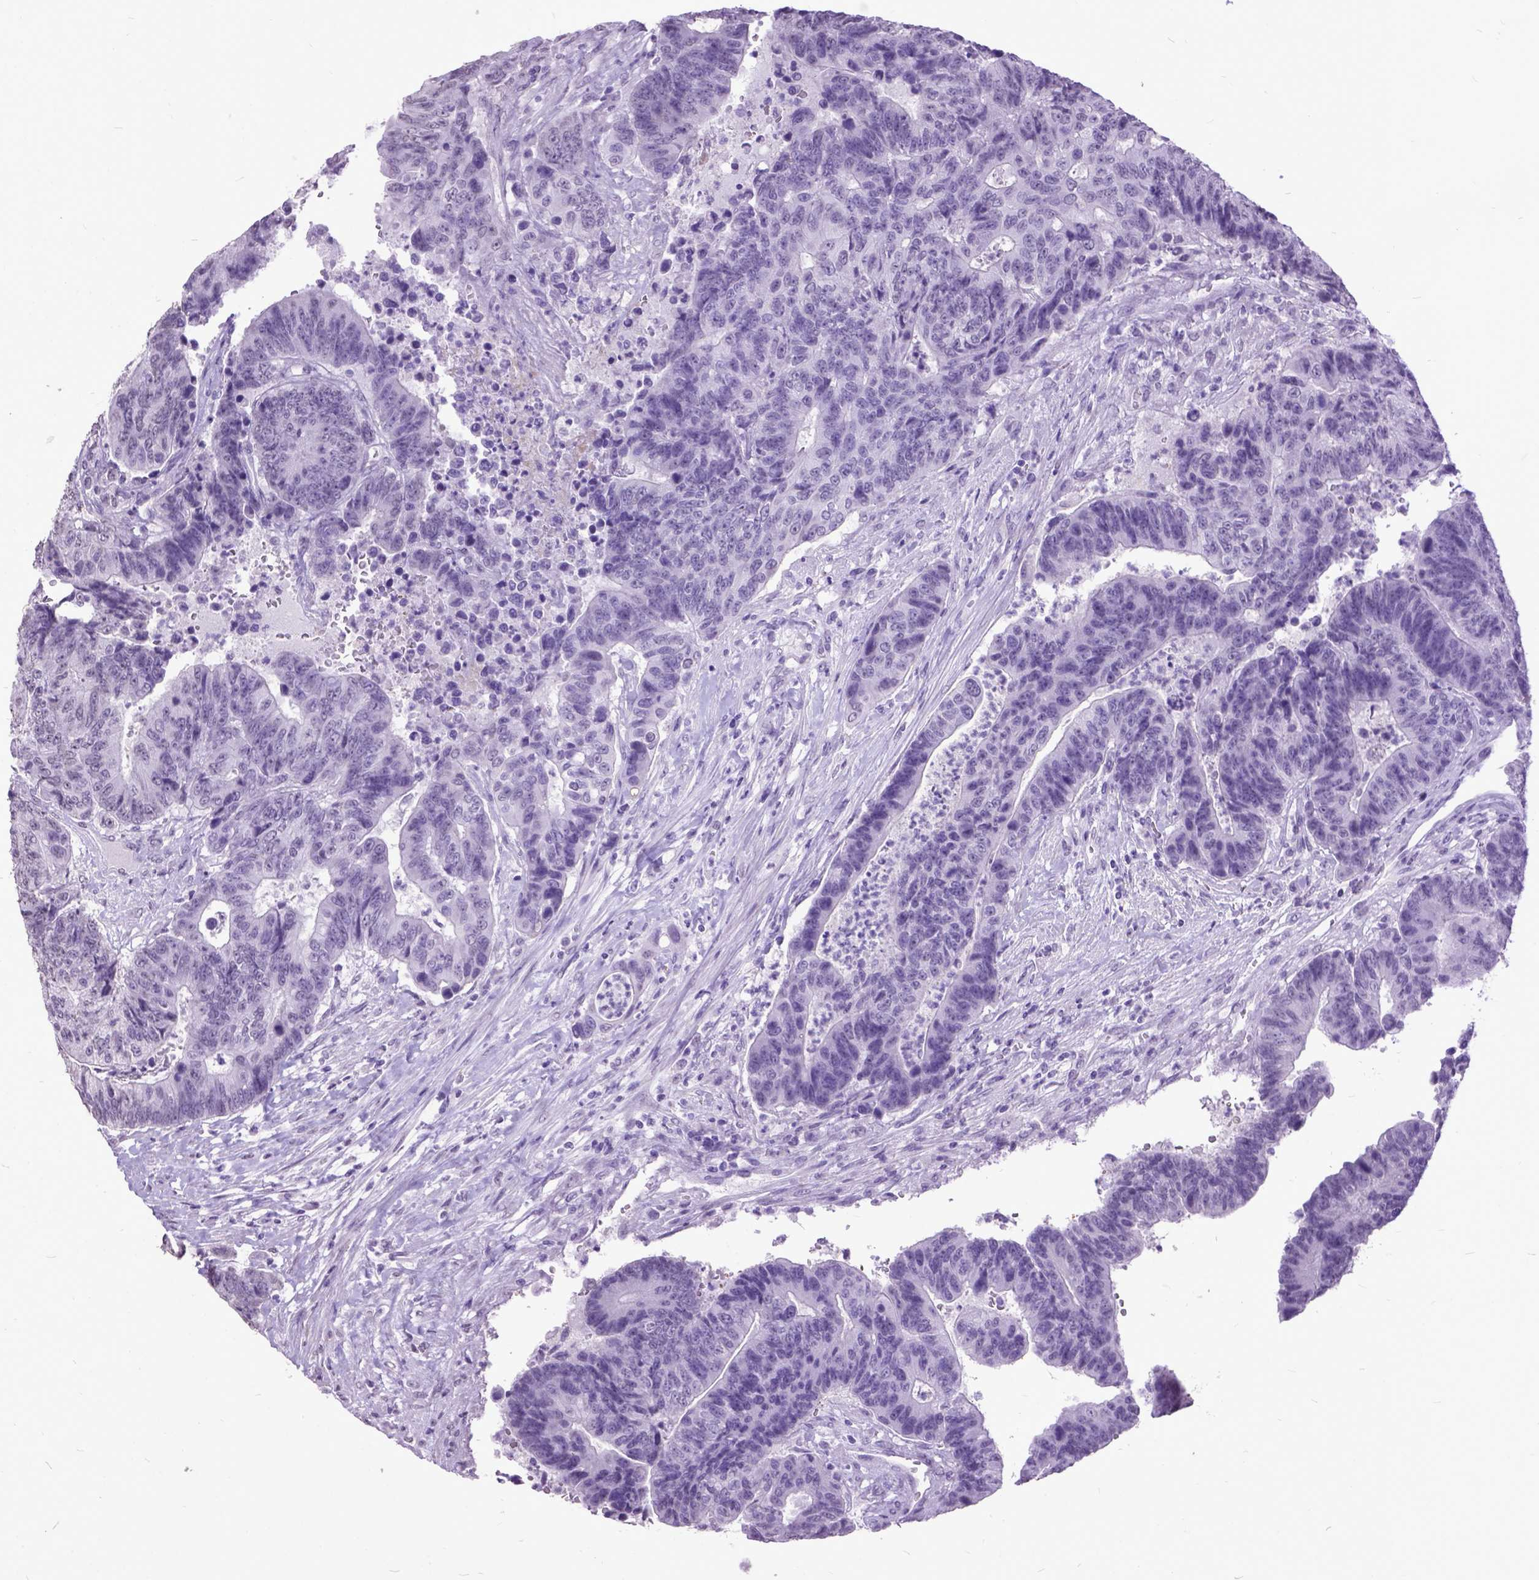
{"staining": {"intensity": "negative", "quantity": "none", "location": "none"}, "tissue": "colorectal cancer", "cell_type": "Tumor cells", "image_type": "cancer", "snomed": [{"axis": "morphology", "description": "Adenocarcinoma, NOS"}, {"axis": "topography", "description": "Colon"}], "caption": "Tumor cells are negative for protein expression in human adenocarcinoma (colorectal).", "gene": "MARCHF10", "patient": {"sex": "female", "age": 48}}